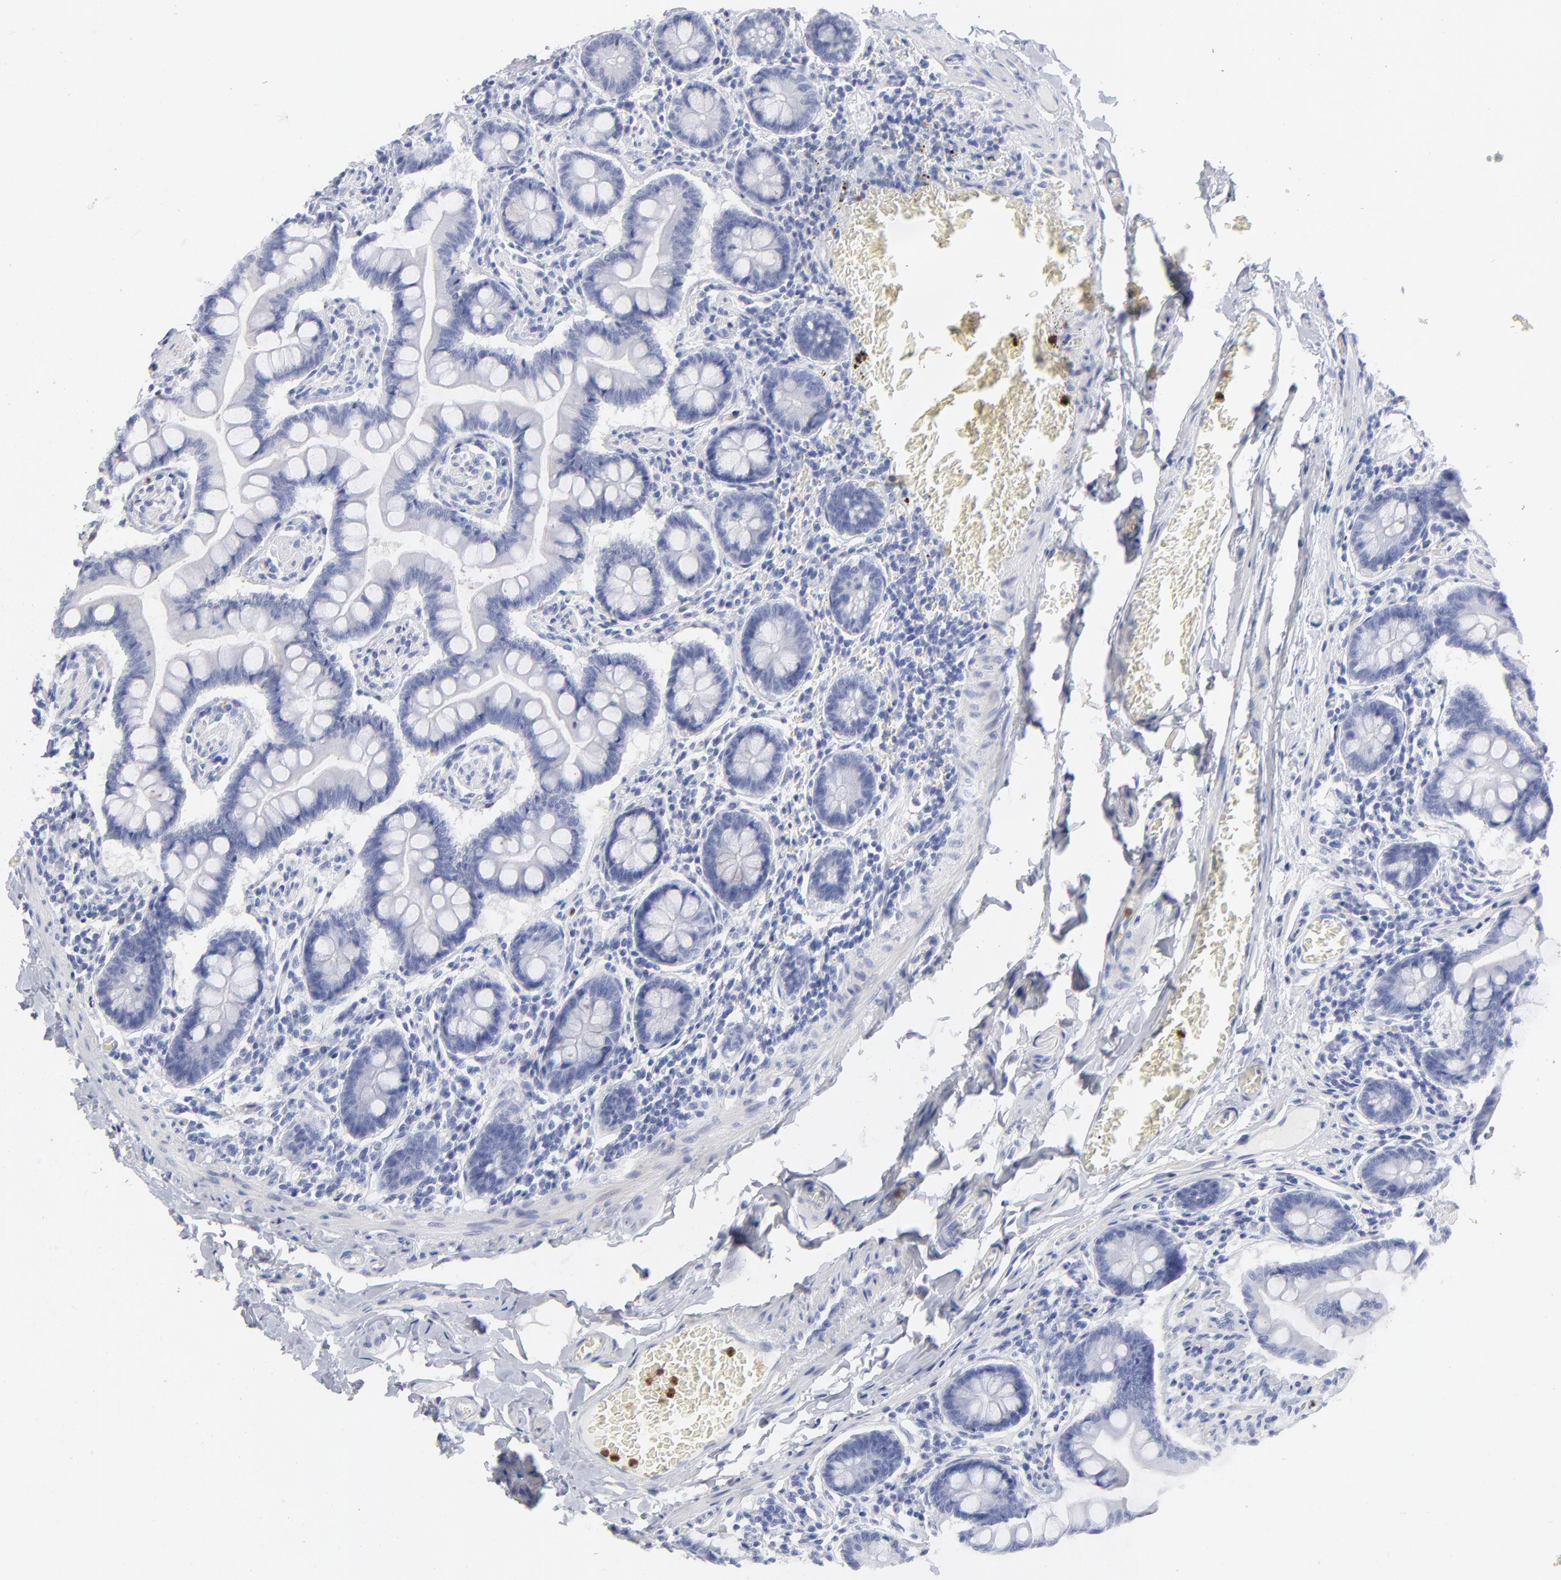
{"staining": {"intensity": "negative", "quantity": "none", "location": "none"}, "tissue": "small intestine", "cell_type": "Glandular cells", "image_type": "normal", "snomed": [{"axis": "morphology", "description": "Normal tissue, NOS"}, {"axis": "topography", "description": "Small intestine"}], "caption": "This micrograph is of benign small intestine stained with immunohistochemistry (IHC) to label a protein in brown with the nuclei are counter-stained blue. There is no staining in glandular cells.", "gene": "ARG1", "patient": {"sex": "male", "age": 41}}